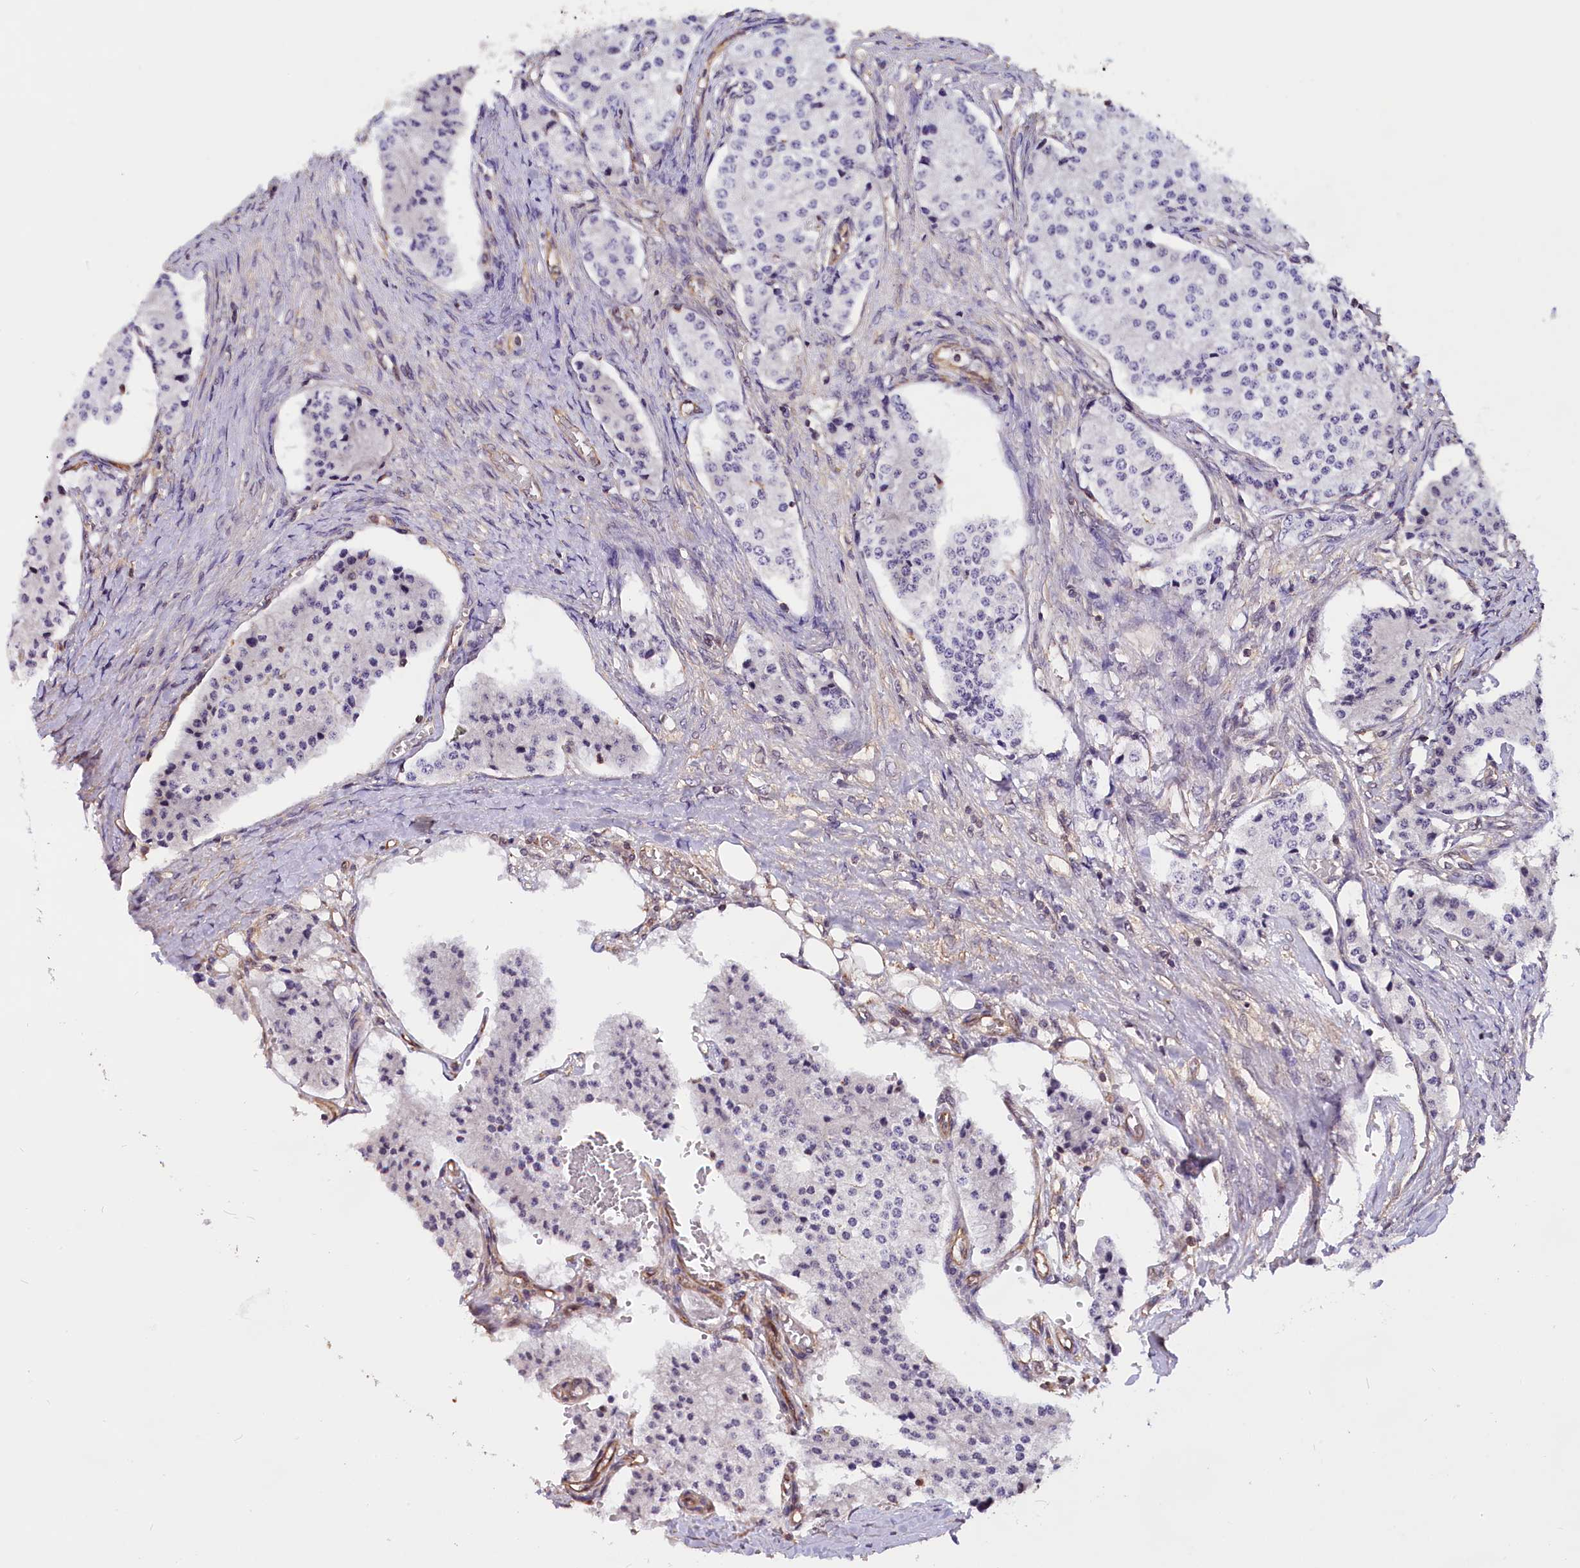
{"staining": {"intensity": "negative", "quantity": "none", "location": "none"}, "tissue": "carcinoid", "cell_type": "Tumor cells", "image_type": "cancer", "snomed": [{"axis": "morphology", "description": "Carcinoid, malignant, NOS"}, {"axis": "topography", "description": "Colon"}], "caption": "Immunohistochemical staining of human carcinoid (malignant) displays no significant staining in tumor cells.", "gene": "ZC3H4", "patient": {"sex": "female", "age": 52}}